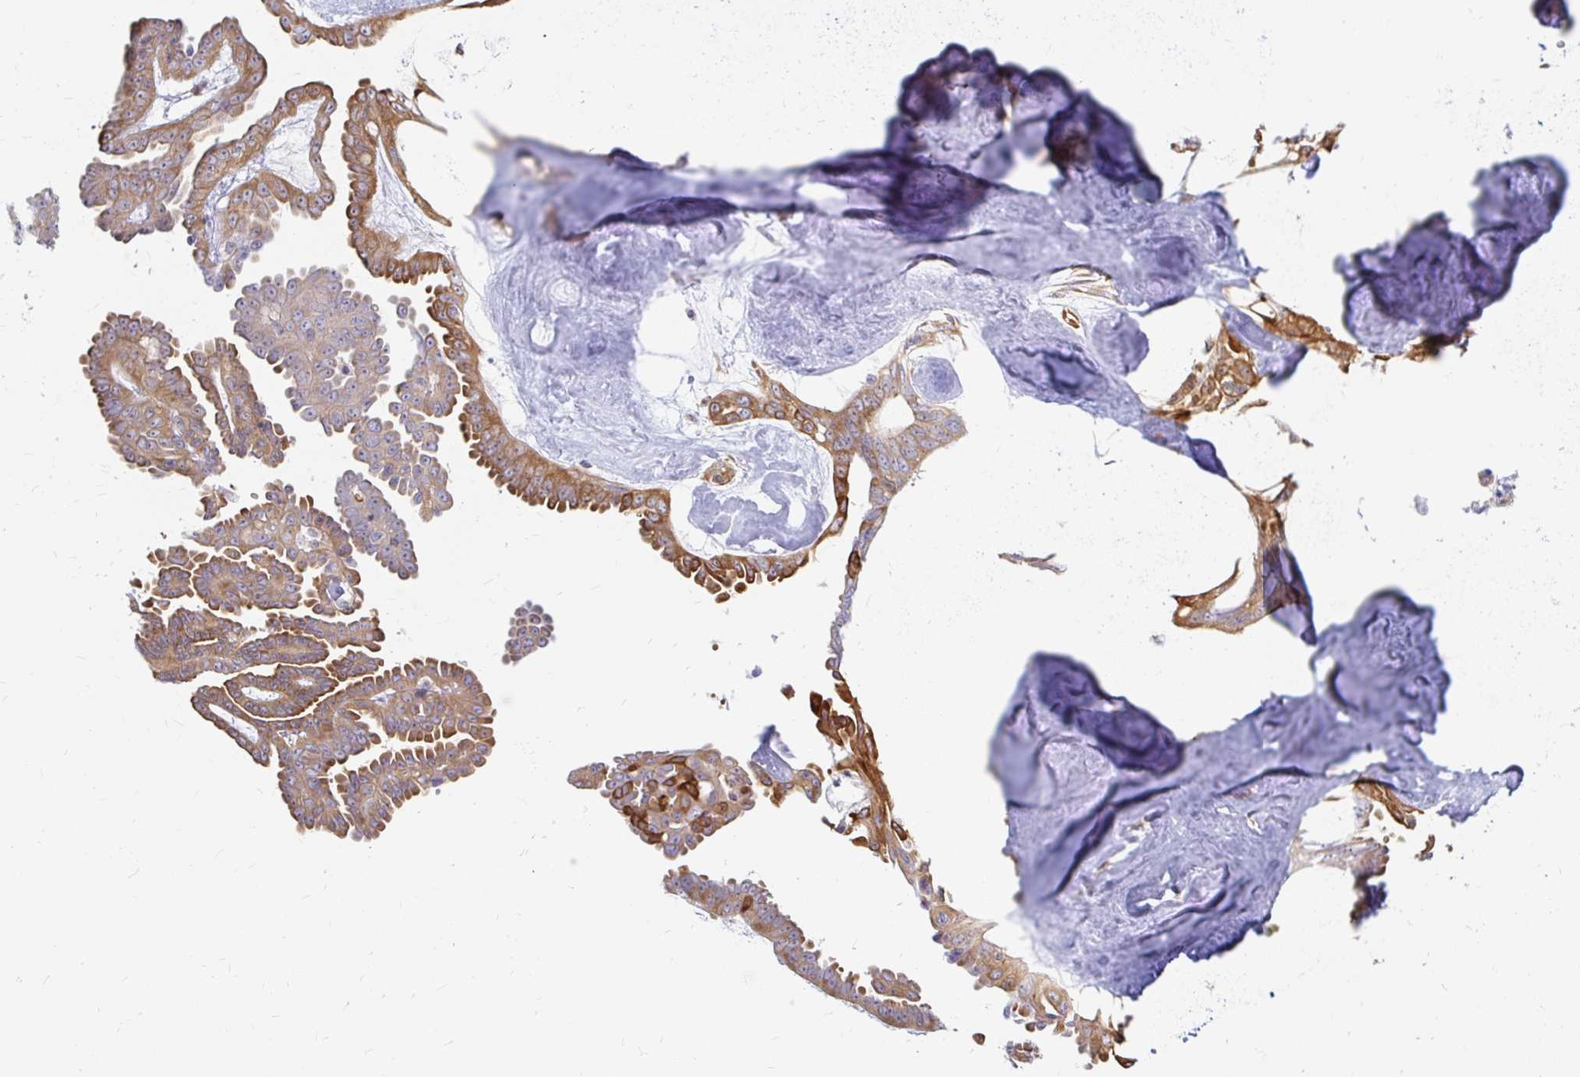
{"staining": {"intensity": "moderate", "quantity": ">75%", "location": "cytoplasmic/membranous"}, "tissue": "ovarian cancer", "cell_type": "Tumor cells", "image_type": "cancer", "snomed": [{"axis": "morphology", "description": "Cystadenocarcinoma, serous, NOS"}, {"axis": "topography", "description": "Ovary"}], "caption": "Protein staining of serous cystadenocarcinoma (ovarian) tissue exhibits moderate cytoplasmic/membranous expression in about >75% of tumor cells.", "gene": "CAST", "patient": {"sex": "female", "age": 71}}